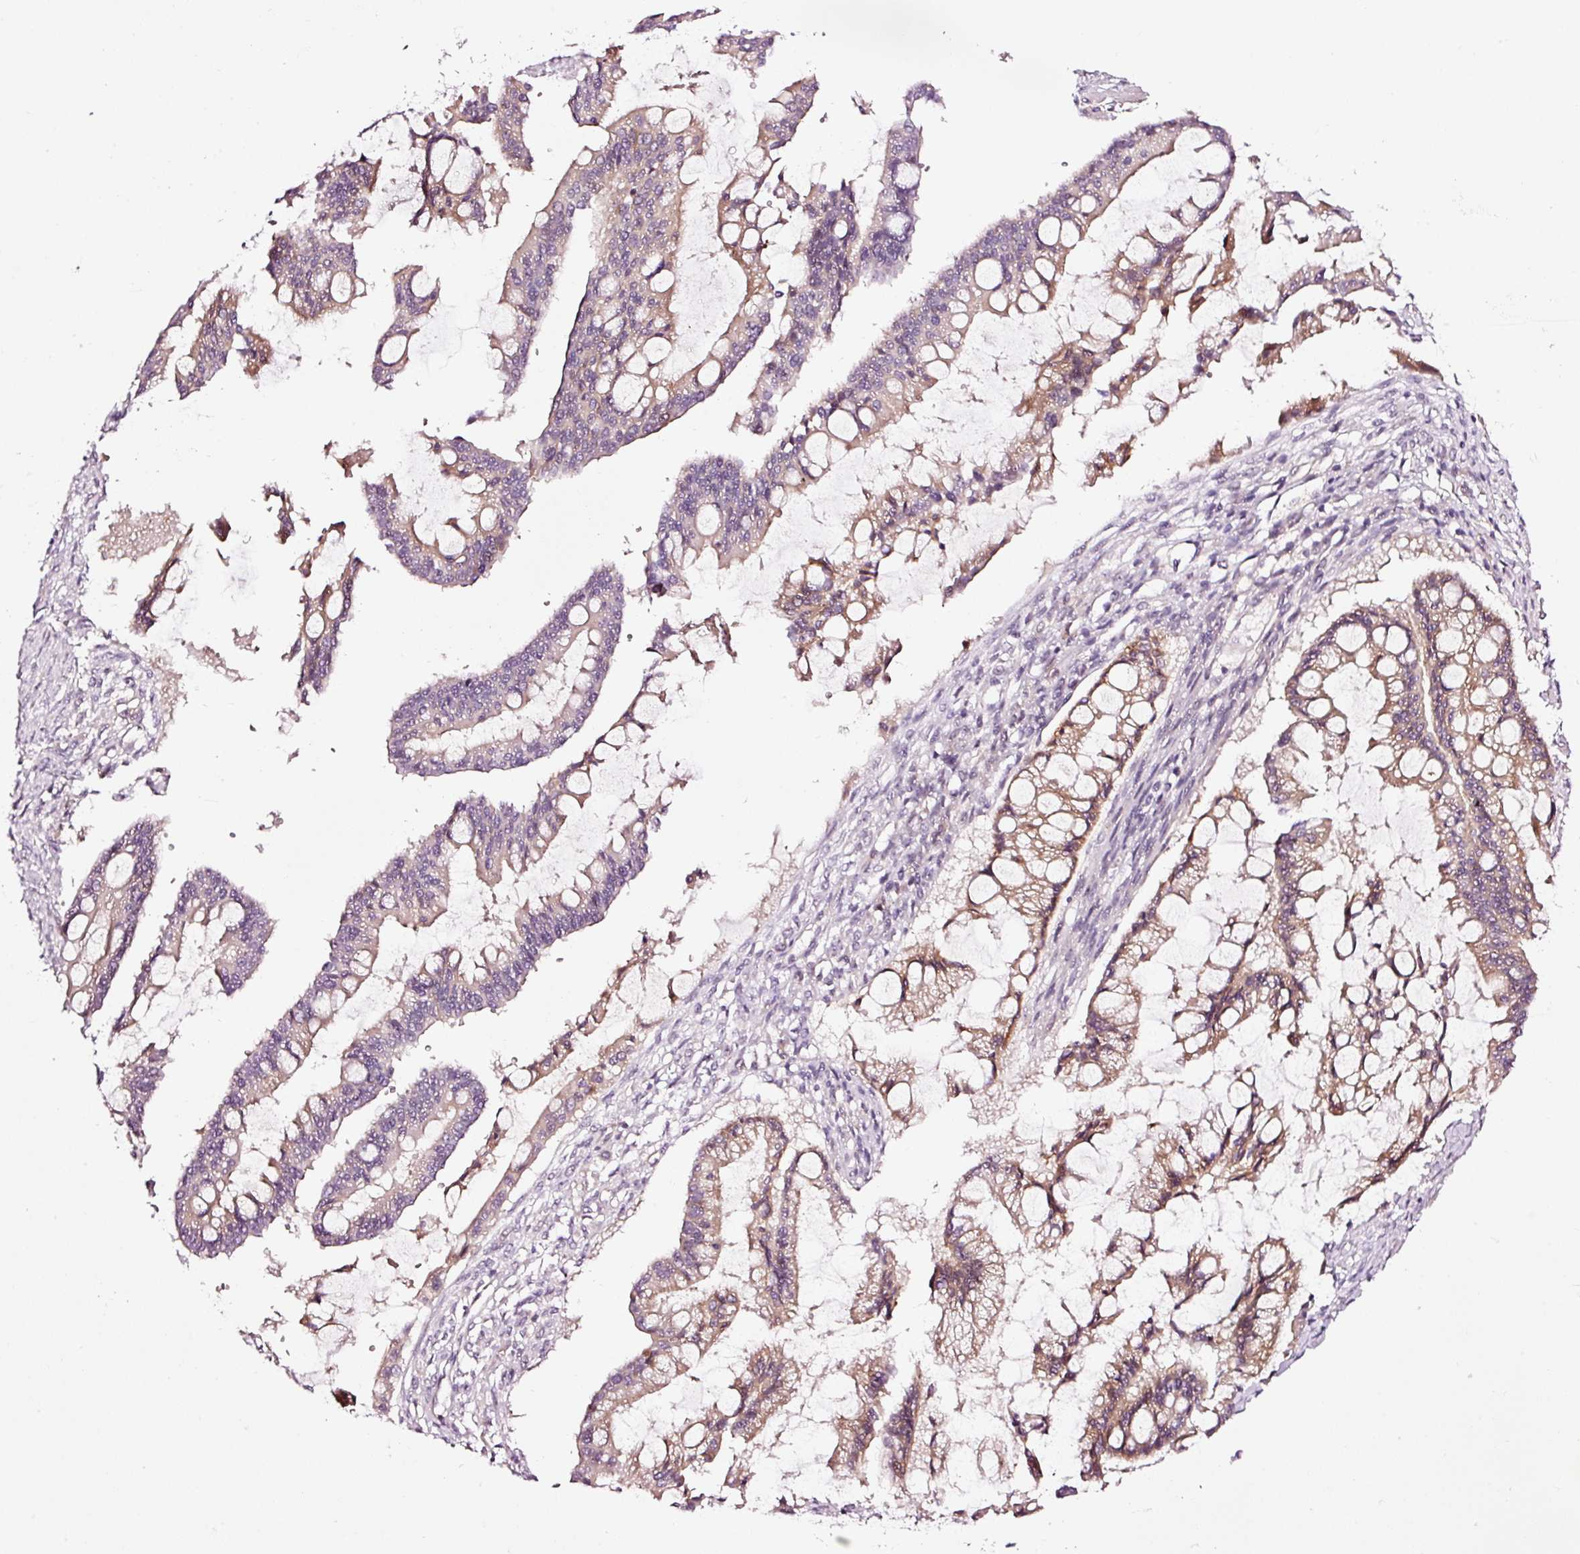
{"staining": {"intensity": "moderate", "quantity": "25%-75%", "location": "cytoplasmic/membranous"}, "tissue": "ovarian cancer", "cell_type": "Tumor cells", "image_type": "cancer", "snomed": [{"axis": "morphology", "description": "Cystadenocarcinoma, mucinous, NOS"}, {"axis": "topography", "description": "Ovary"}], "caption": "Immunohistochemical staining of human ovarian cancer exhibits moderate cytoplasmic/membranous protein staining in about 25%-75% of tumor cells.", "gene": "UTP14A", "patient": {"sex": "female", "age": 73}}